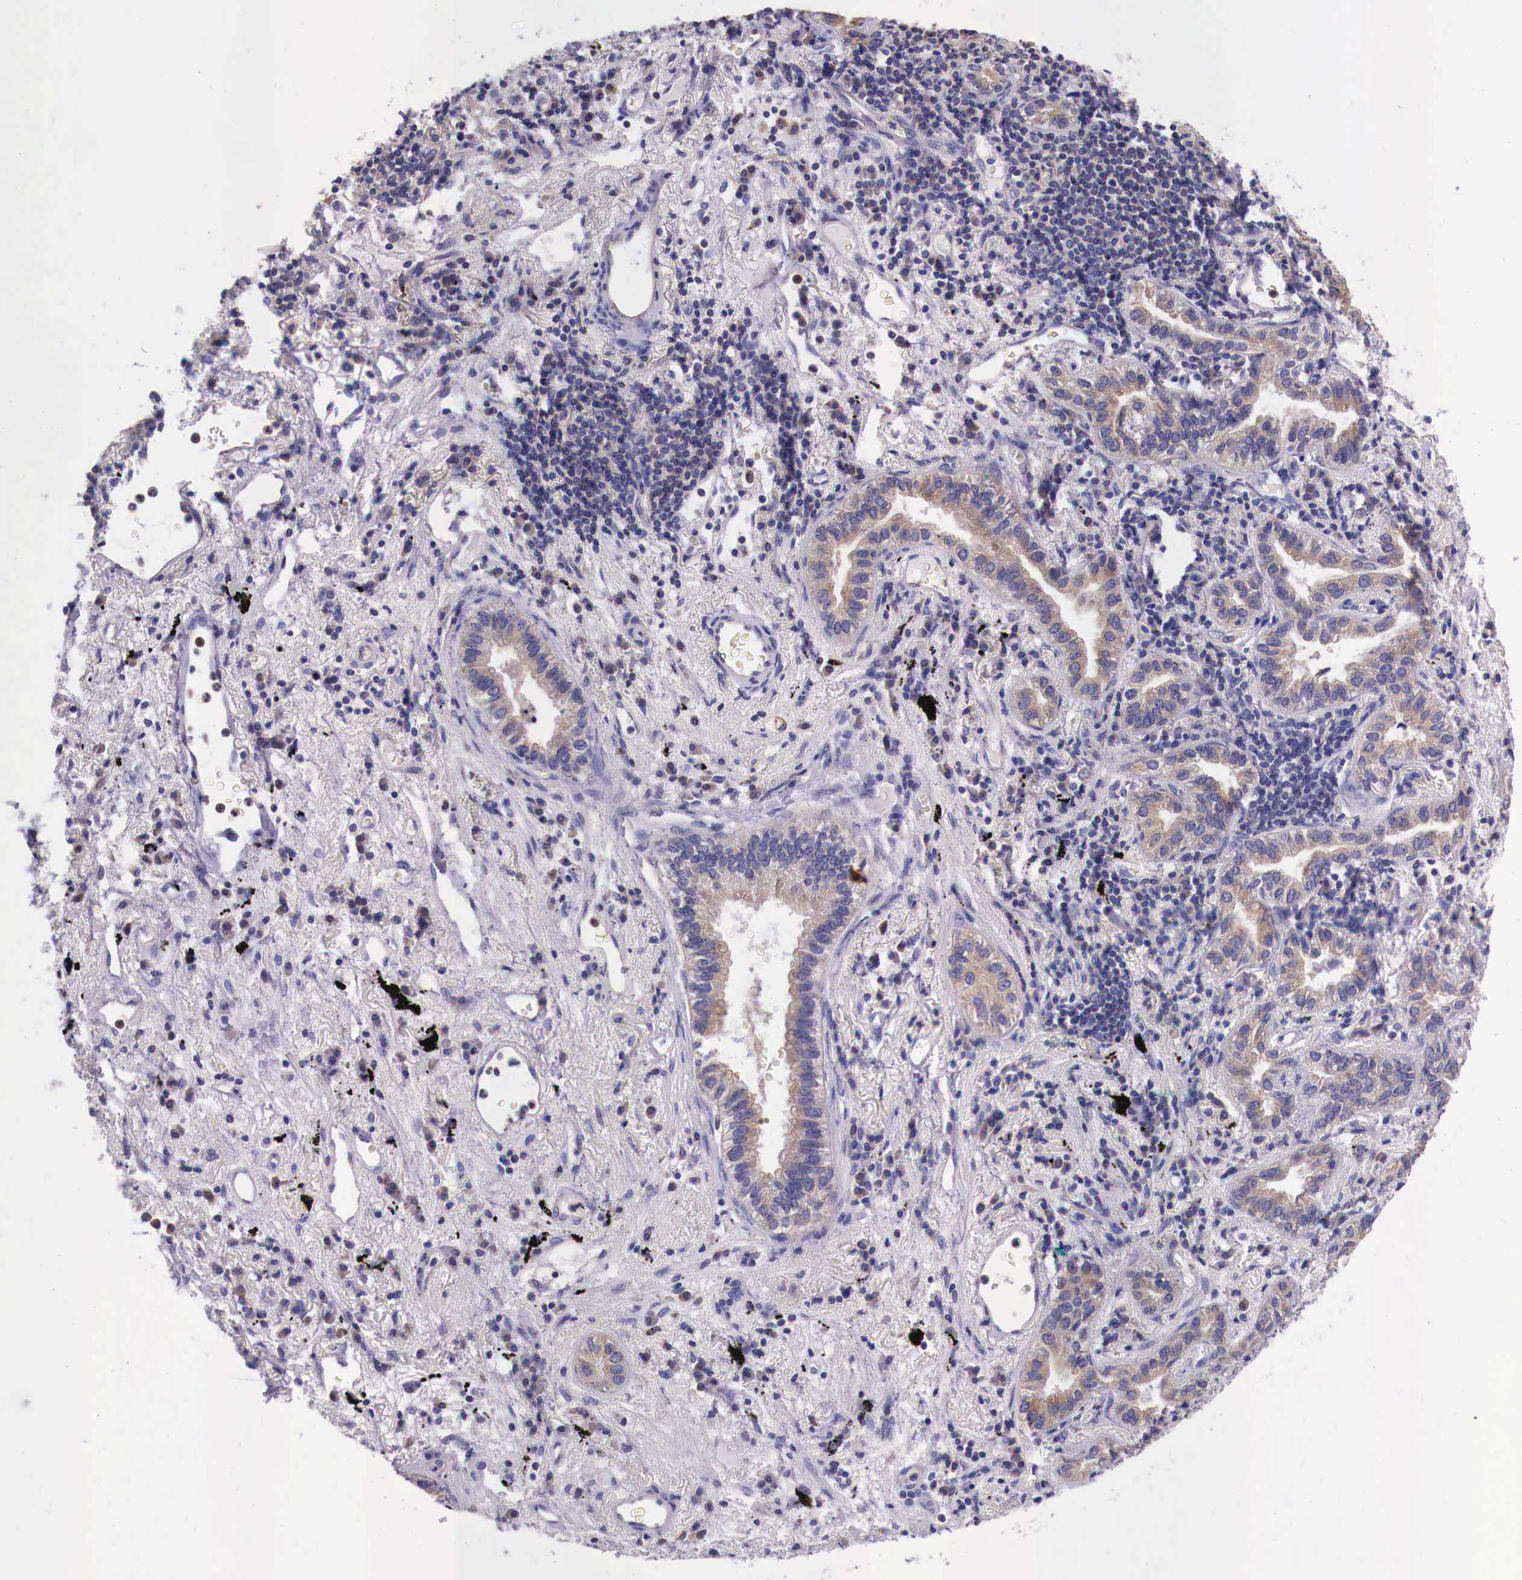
{"staining": {"intensity": "weak", "quantity": "25%-75%", "location": "cytoplasmic/membranous"}, "tissue": "lung cancer", "cell_type": "Tumor cells", "image_type": "cancer", "snomed": [{"axis": "morphology", "description": "Adenocarcinoma, NOS"}, {"axis": "topography", "description": "Lung"}], "caption": "Immunohistochemistry (IHC) image of lung adenocarcinoma stained for a protein (brown), which reveals low levels of weak cytoplasmic/membranous staining in about 25%-75% of tumor cells.", "gene": "GRIPAP1", "patient": {"sex": "female", "age": 50}}